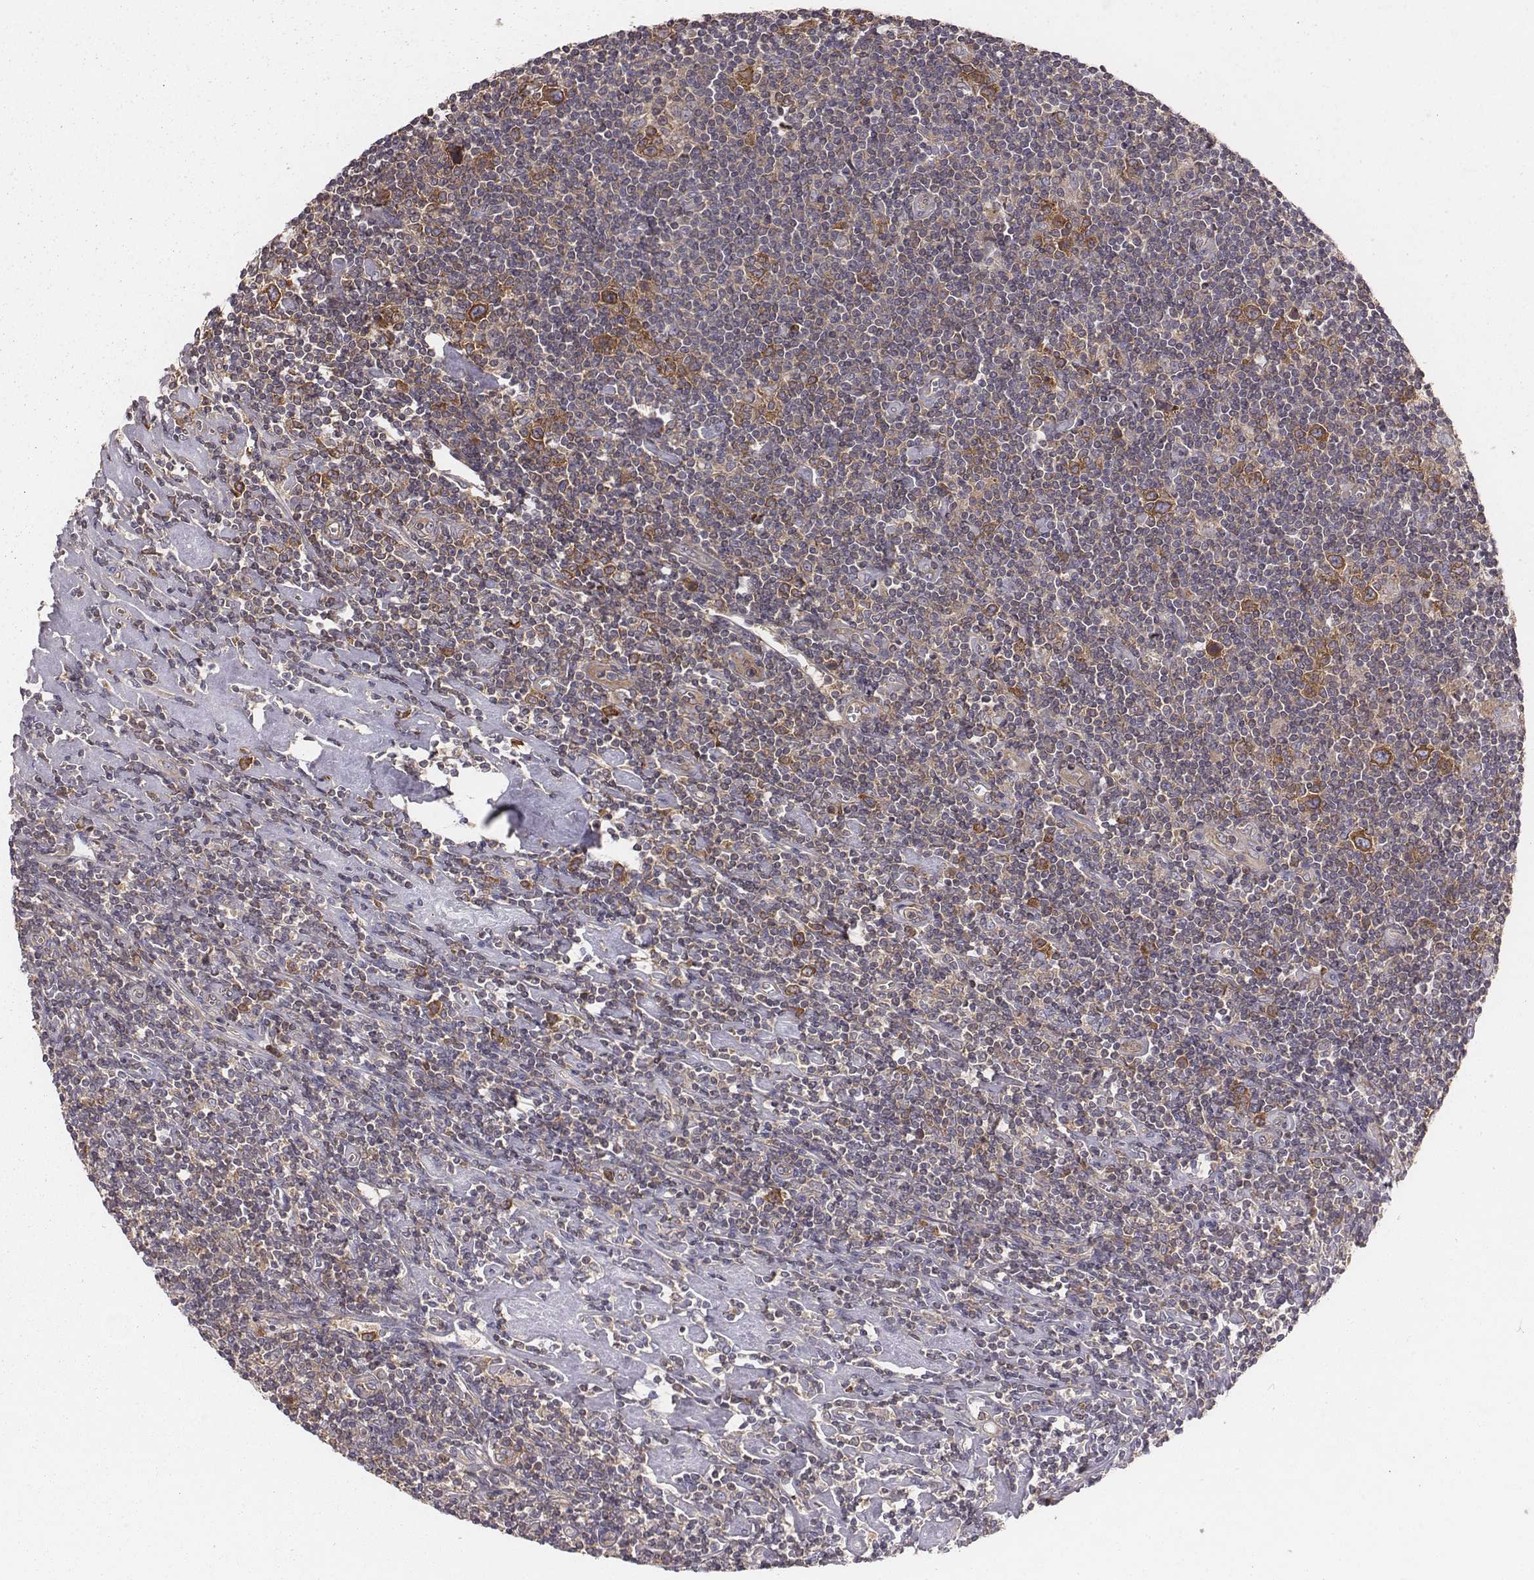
{"staining": {"intensity": "strong", "quantity": ">75%", "location": "cytoplasmic/membranous"}, "tissue": "lymphoma", "cell_type": "Tumor cells", "image_type": "cancer", "snomed": [{"axis": "morphology", "description": "Hodgkin's disease, NOS"}, {"axis": "topography", "description": "Lymph node"}], "caption": "A histopathology image of human Hodgkin's disease stained for a protein demonstrates strong cytoplasmic/membranous brown staining in tumor cells. (DAB (3,3'-diaminobenzidine) IHC, brown staining for protein, blue staining for nuclei).", "gene": "CAD", "patient": {"sex": "male", "age": 40}}